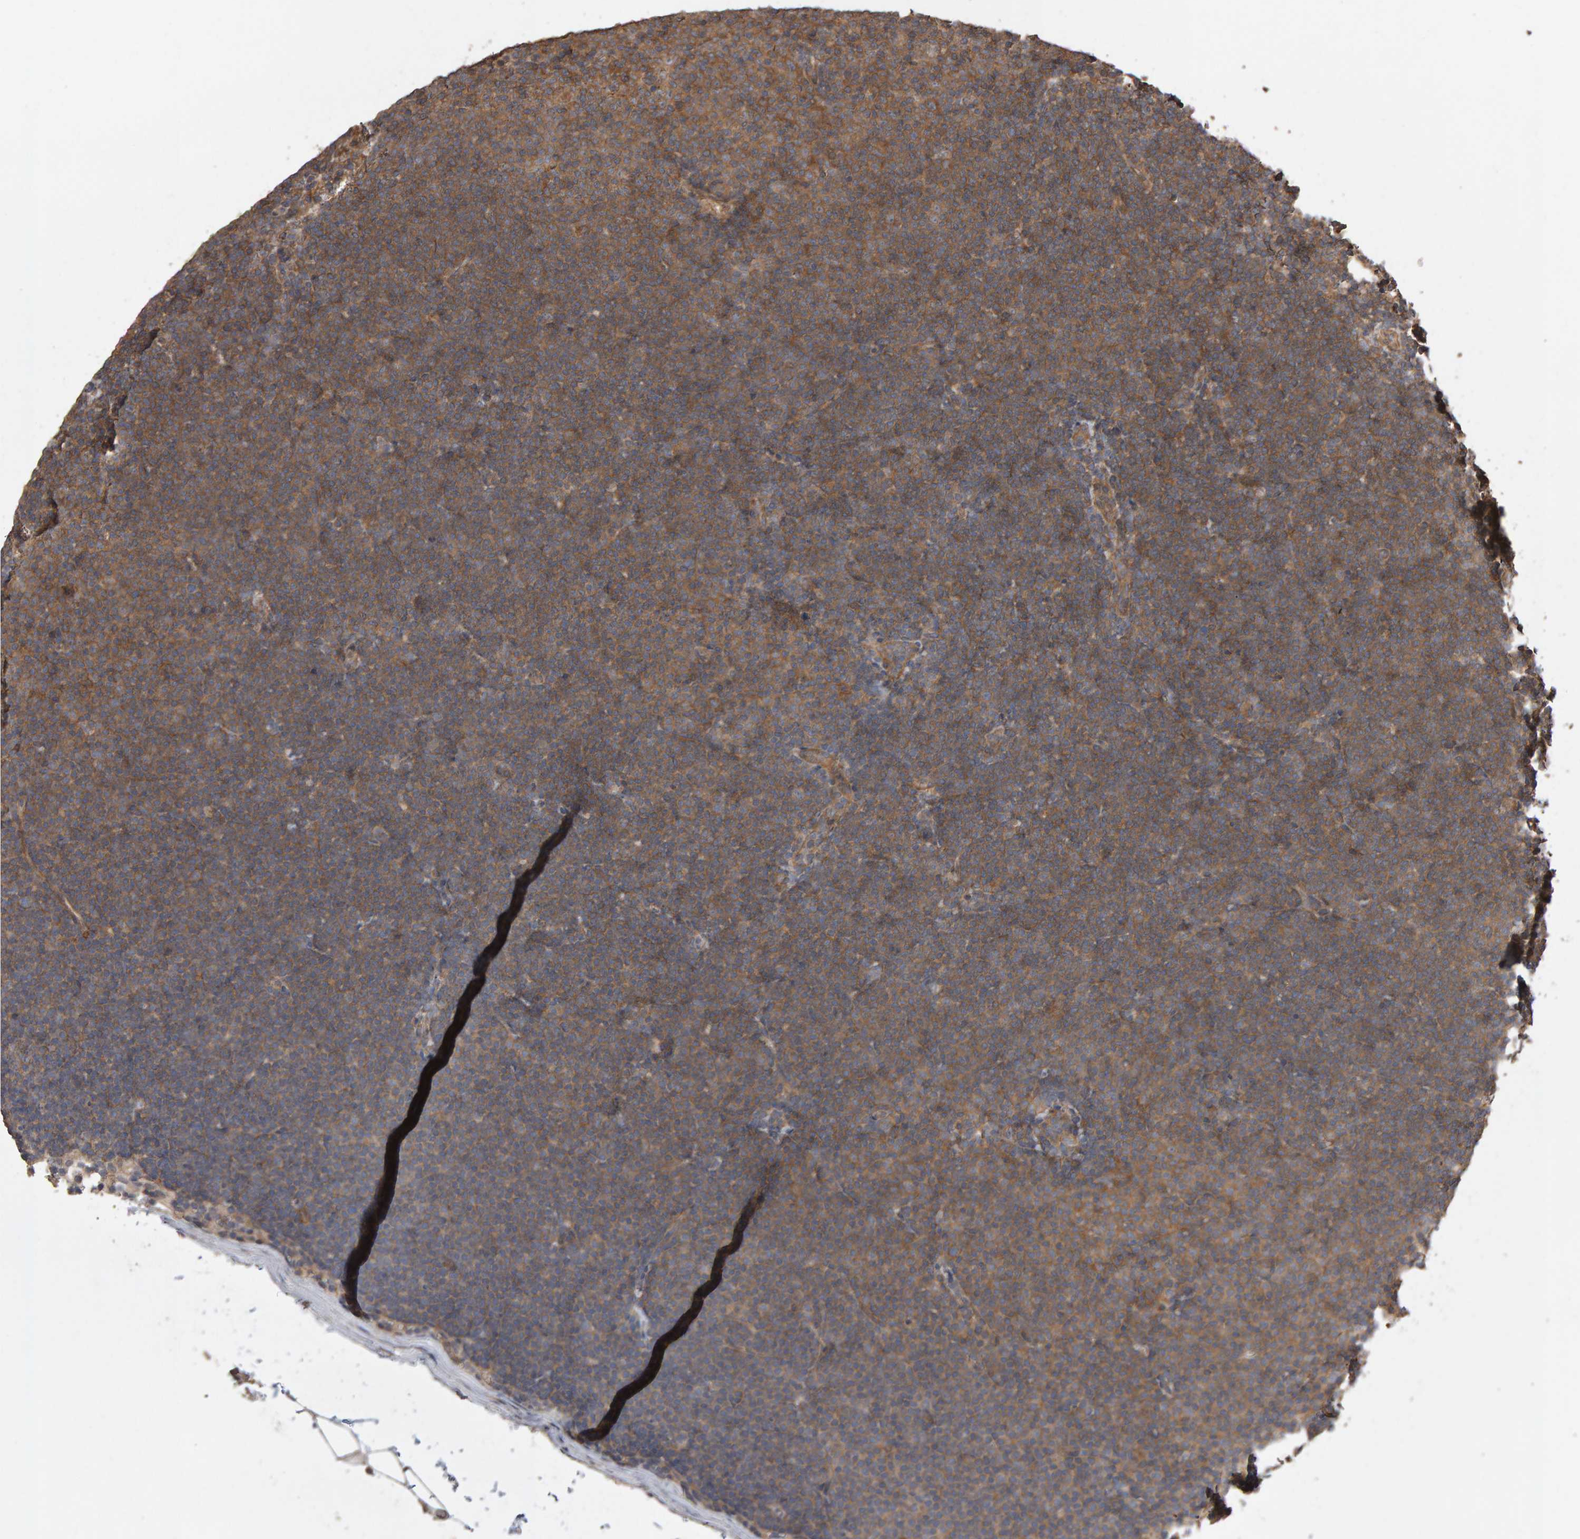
{"staining": {"intensity": "moderate", "quantity": ">75%", "location": "cytoplasmic/membranous"}, "tissue": "lymphoma", "cell_type": "Tumor cells", "image_type": "cancer", "snomed": [{"axis": "morphology", "description": "Malignant lymphoma, non-Hodgkin's type, Low grade"}, {"axis": "topography", "description": "Lymph node"}], "caption": "Protein expression analysis of malignant lymphoma, non-Hodgkin's type (low-grade) reveals moderate cytoplasmic/membranous staining in approximately >75% of tumor cells.", "gene": "SCRIB", "patient": {"sex": "female", "age": 53}}